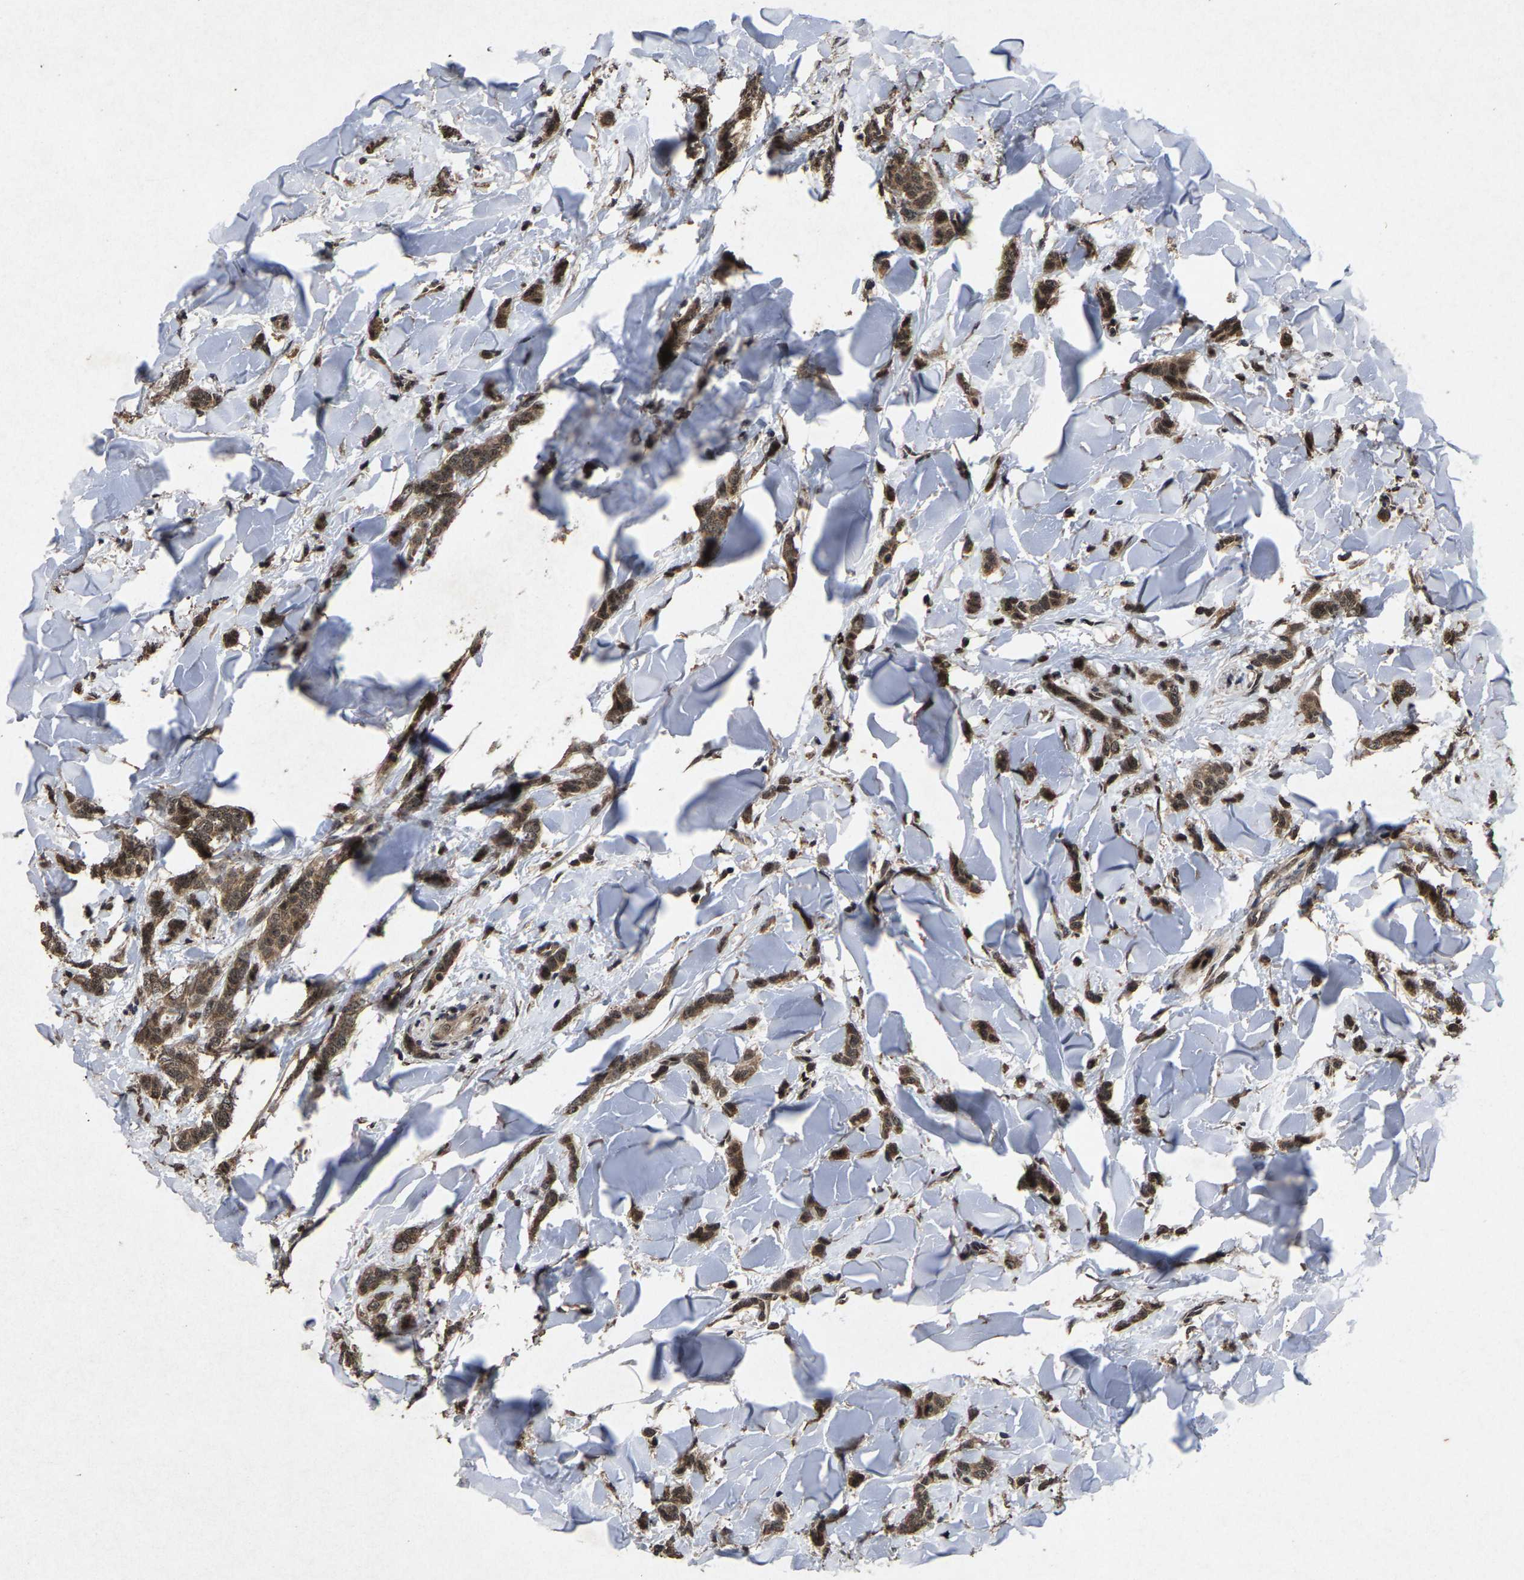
{"staining": {"intensity": "moderate", "quantity": ">75%", "location": "cytoplasmic/membranous,nuclear"}, "tissue": "breast cancer", "cell_type": "Tumor cells", "image_type": "cancer", "snomed": [{"axis": "morphology", "description": "Lobular carcinoma"}, {"axis": "topography", "description": "Skin"}, {"axis": "topography", "description": "Breast"}], "caption": "A medium amount of moderate cytoplasmic/membranous and nuclear staining is appreciated in about >75% of tumor cells in breast lobular carcinoma tissue.", "gene": "HAUS6", "patient": {"sex": "female", "age": 46}}